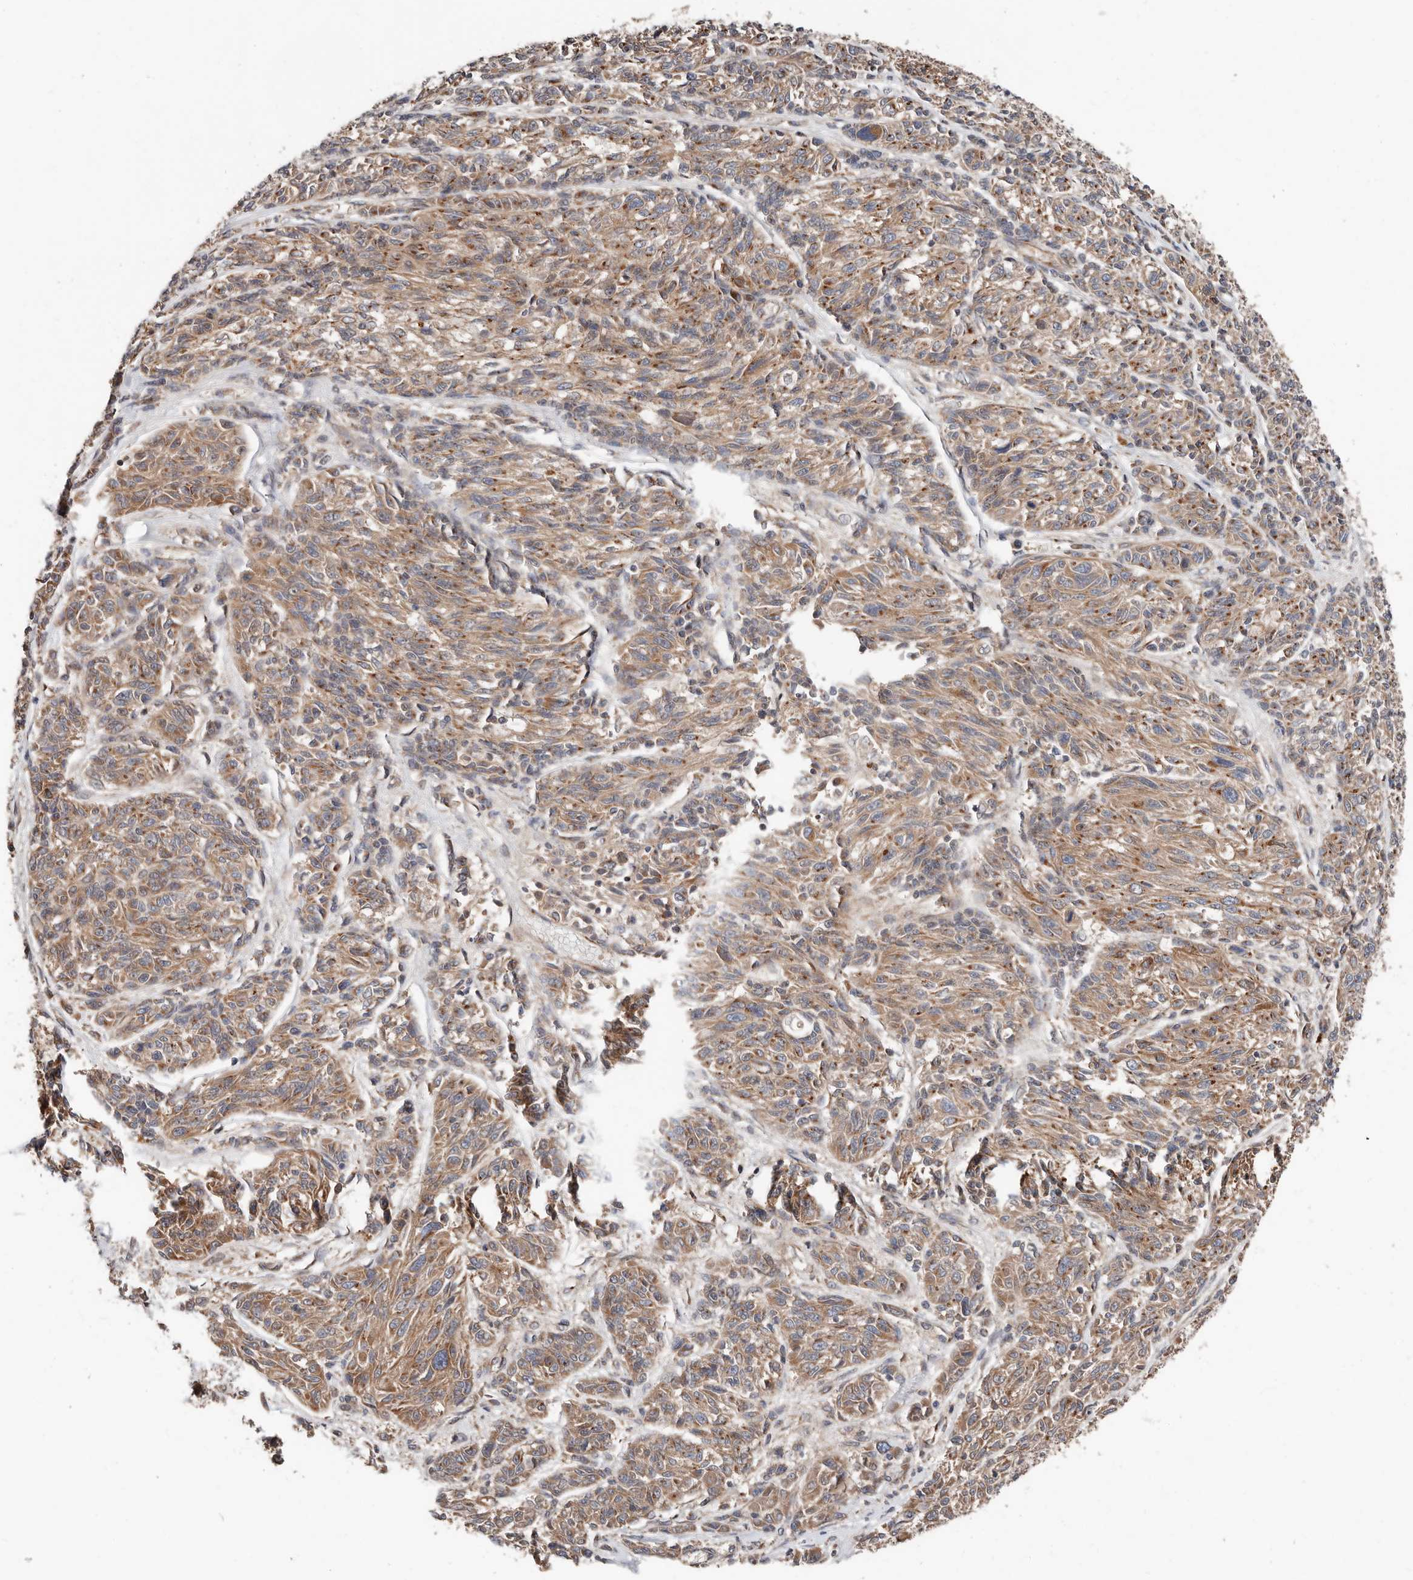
{"staining": {"intensity": "moderate", "quantity": ">75%", "location": "cytoplasmic/membranous"}, "tissue": "melanoma", "cell_type": "Tumor cells", "image_type": "cancer", "snomed": [{"axis": "morphology", "description": "Malignant melanoma, NOS"}, {"axis": "topography", "description": "Skin"}], "caption": "Malignant melanoma stained for a protein displays moderate cytoplasmic/membranous positivity in tumor cells.", "gene": "COG1", "patient": {"sex": "male", "age": 53}}